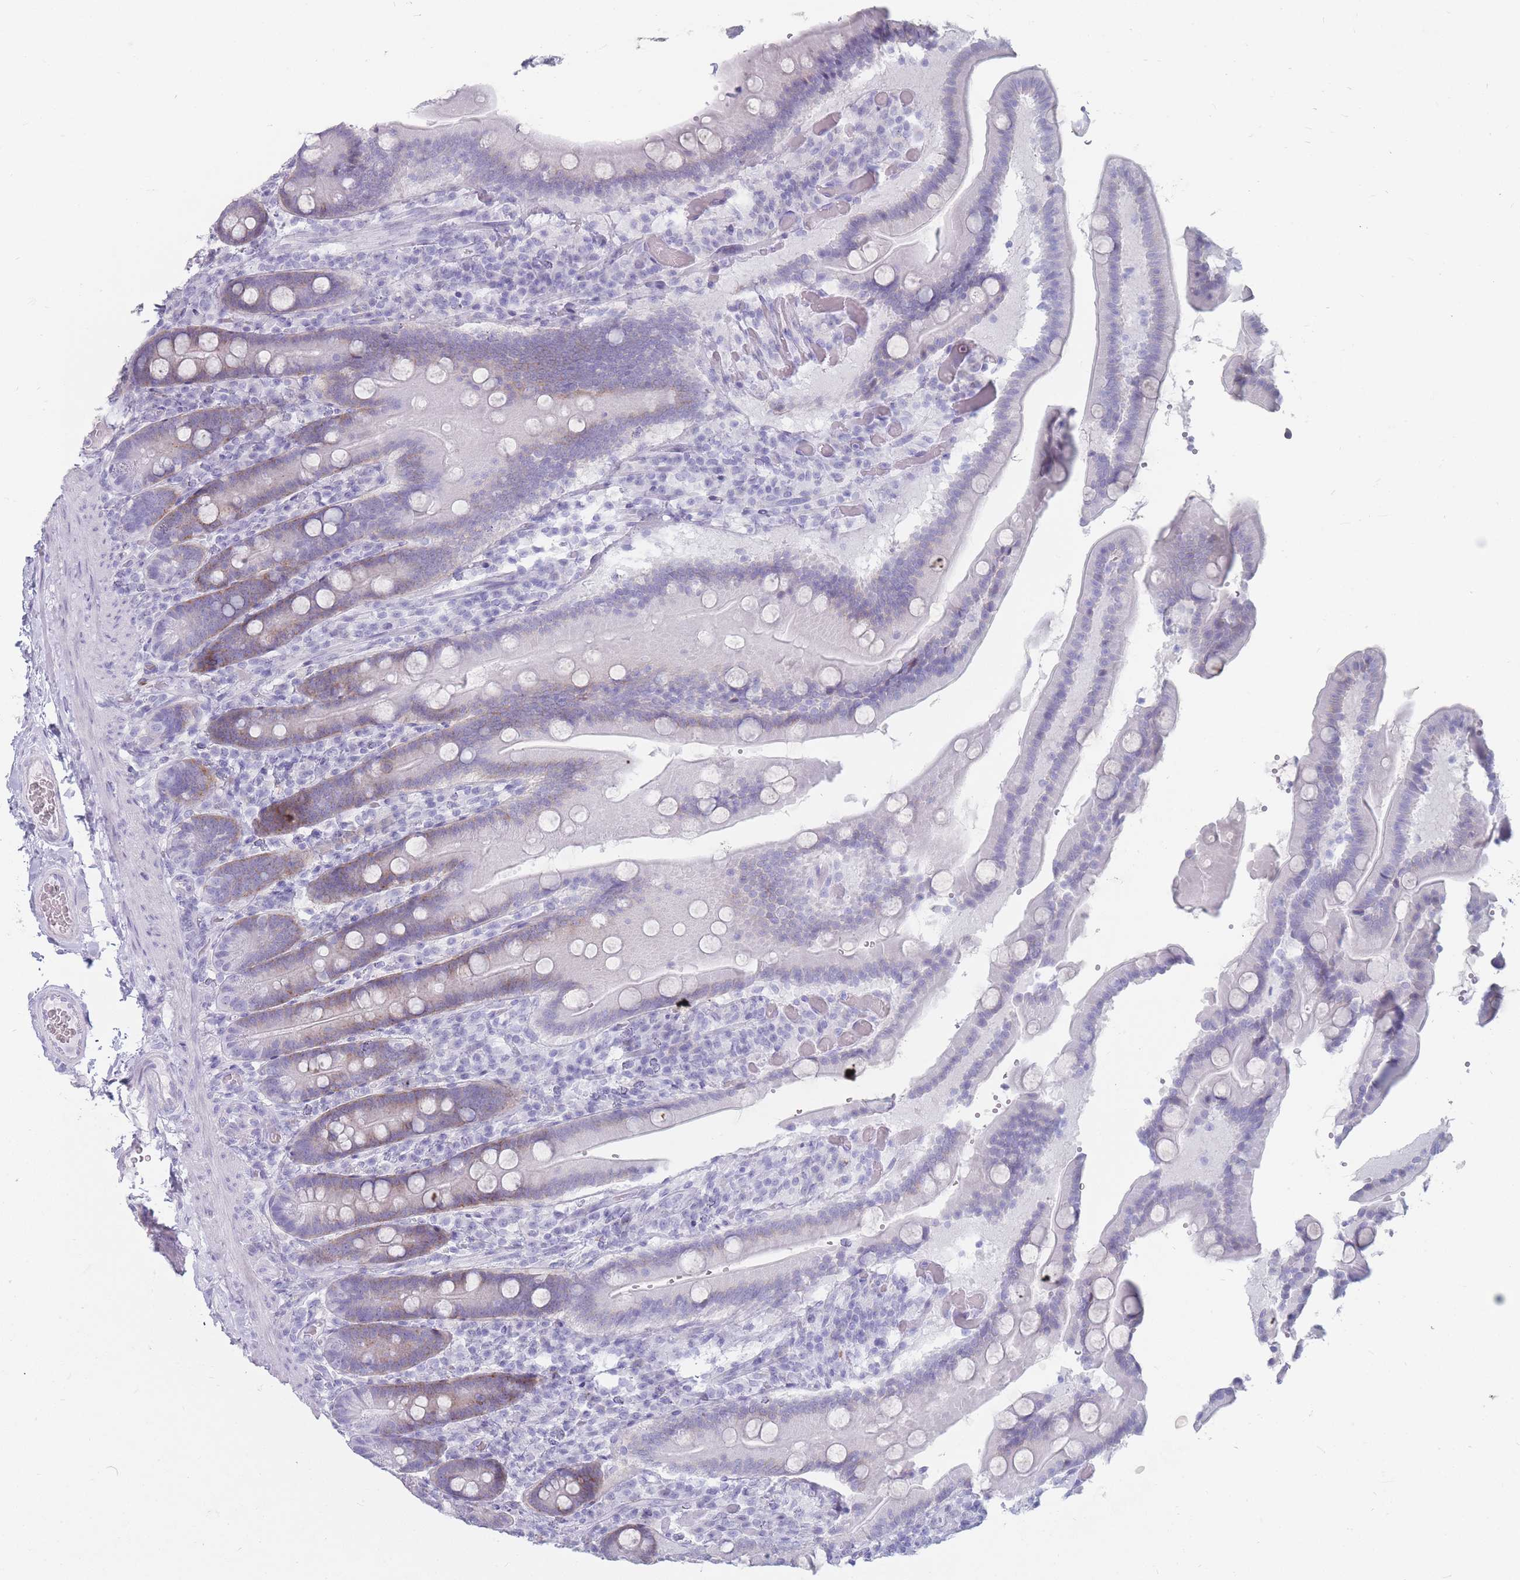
{"staining": {"intensity": "moderate", "quantity": "<25%", "location": "cytoplasmic/membranous"}, "tissue": "duodenum", "cell_type": "Glandular cells", "image_type": "normal", "snomed": [{"axis": "morphology", "description": "Normal tissue, NOS"}, {"axis": "topography", "description": "Duodenum"}], "caption": "Brown immunohistochemical staining in benign human duodenum exhibits moderate cytoplasmic/membranous staining in about <25% of glandular cells. (brown staining indicates protein expression, while blue staining denotes nuclei).", "gene": "ST3GAL5", "patient": {"sex": "female", "age": 62}}